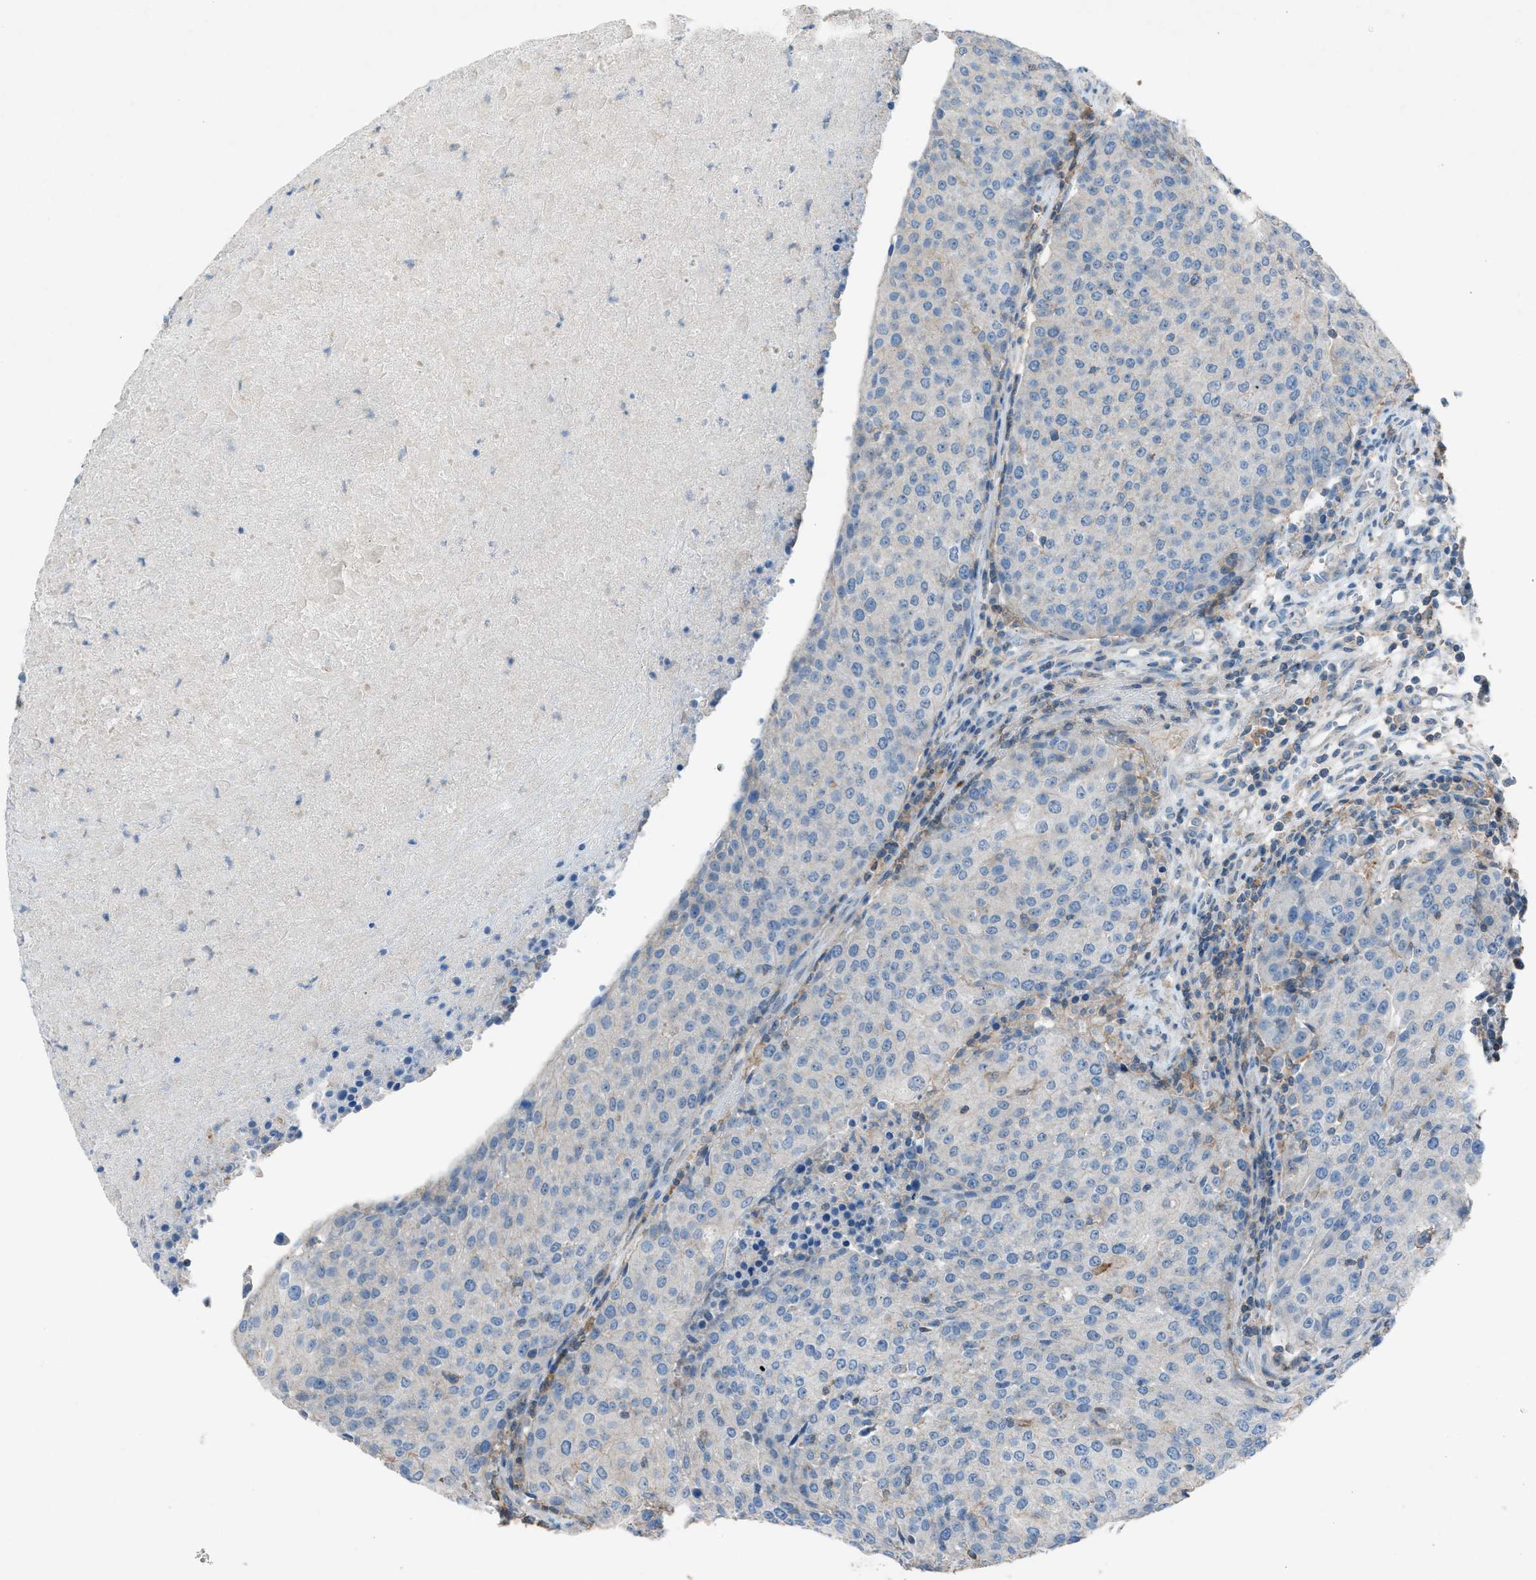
{"staining": {"intensity": "negative", "quantity": "none", "location": "none"}, "tissue": "urothelial cancer", "cell_type": "Tumor cells", "image_type": "cancer", "snomed": [{"axis": "morphology", "description": "Urothelial carcinoma, High grade"}, {"axis": "topography", "description": "Urinary bladder"}], "caption": "This histopathology image is of high-grade urothelial carcinoma stained with immunohistochemistry (IHC) to label a protein in brown with the nuclei are counter-stained blue. There is no expression in tumor cells.", "gene": "NCK2", "patient": {"sex": "female", "age": 85}}